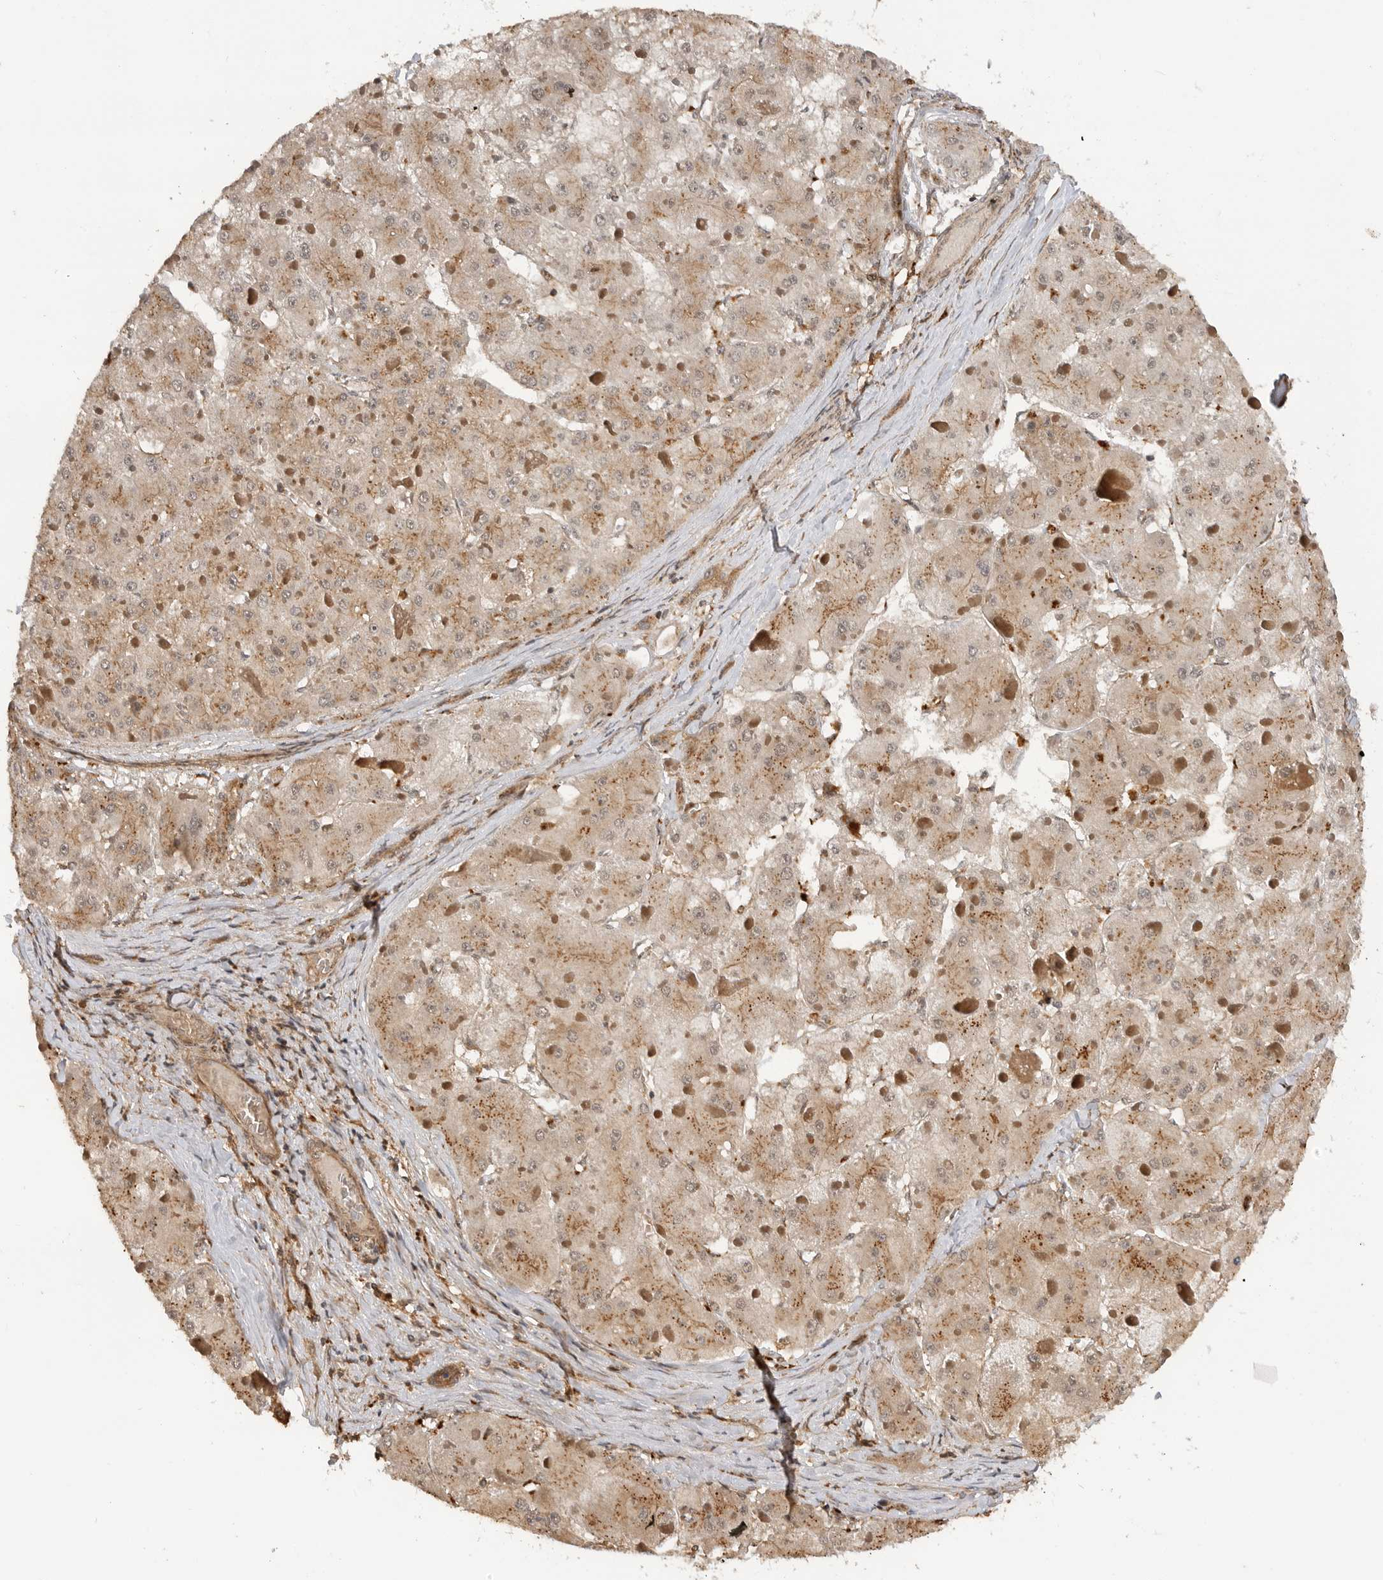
{"staining": {"intensity": "weak", "quantity": ">75%", "location": "cytoplasmic/membranous"}, "tissue": "liver cancer", "cell_type": "Tumor cells", "image_type": "cancer", "snomed": [{"axis": "morphology", "description": "Carcinoma, Hepatocellular, NOS"}, {"axis": "topography", "description": "Liver"}], "caption": "DAB immunohistochemical staining of liver hepatocellular carcinoma shows weak cytoplasmic/membranous protein expression in approximately >75% of tumor cells.", "gene": "ADPRS", "patient": {"sex": "female", "age": 73}}